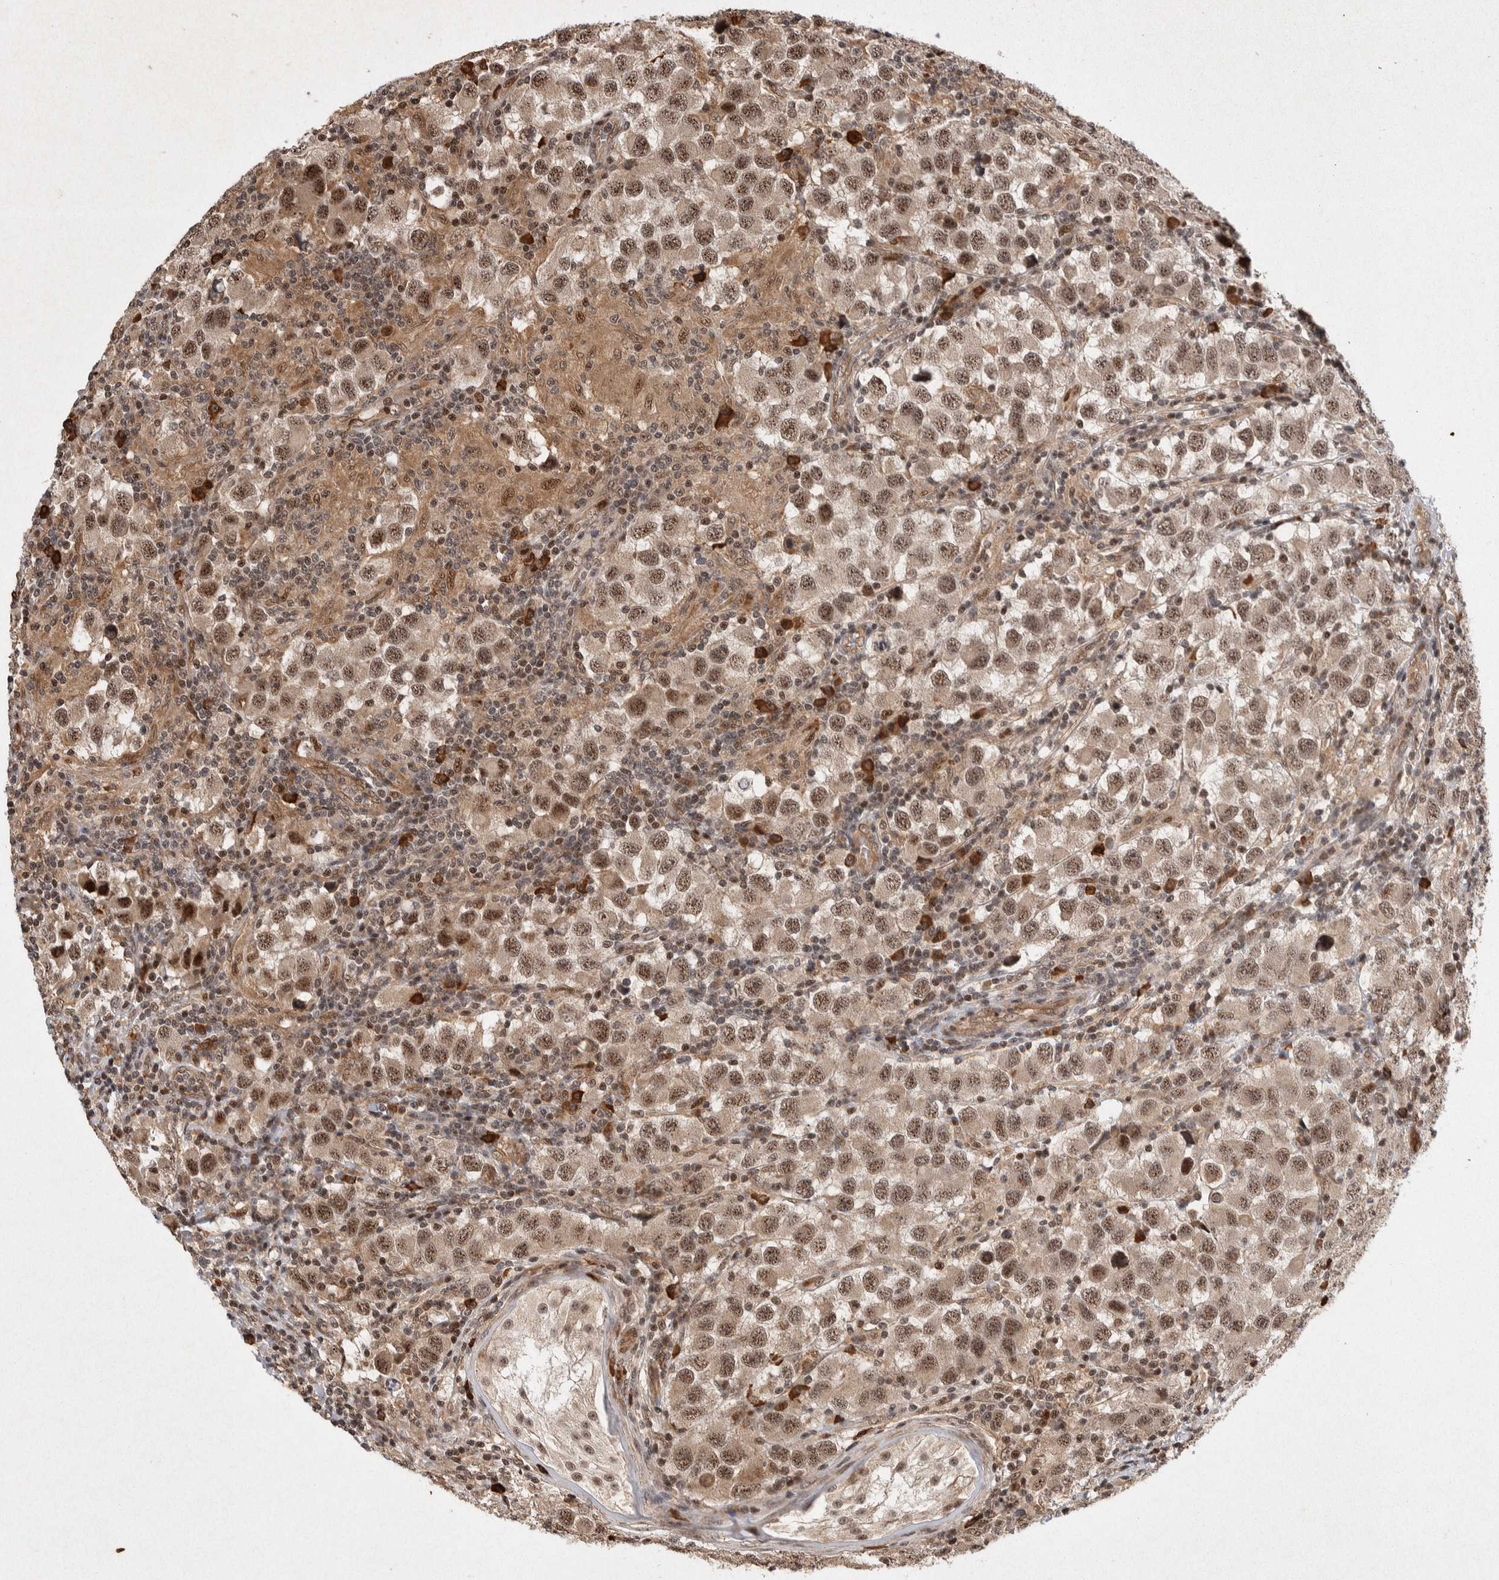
{"staining": {"intensity": "moderate", "quantity": ">75%", "location": "nuclear"}, "tissue": "testis cancer", "cell_type": "Tumor cells", "image_type": "cancer", "snomed": [{"axis": "morphology", "description": "Carcinoma, Embryonal, NOS"}, {"axis": "topography", "description": "Testis"}], "caption": "IHC of testis embryonal carcinoma shows medium levels of moderate nuclear expression in approximately >75% of tumor cells.", "gene": "TOR1B", "patient": {"sex": "male", "age": 21}}